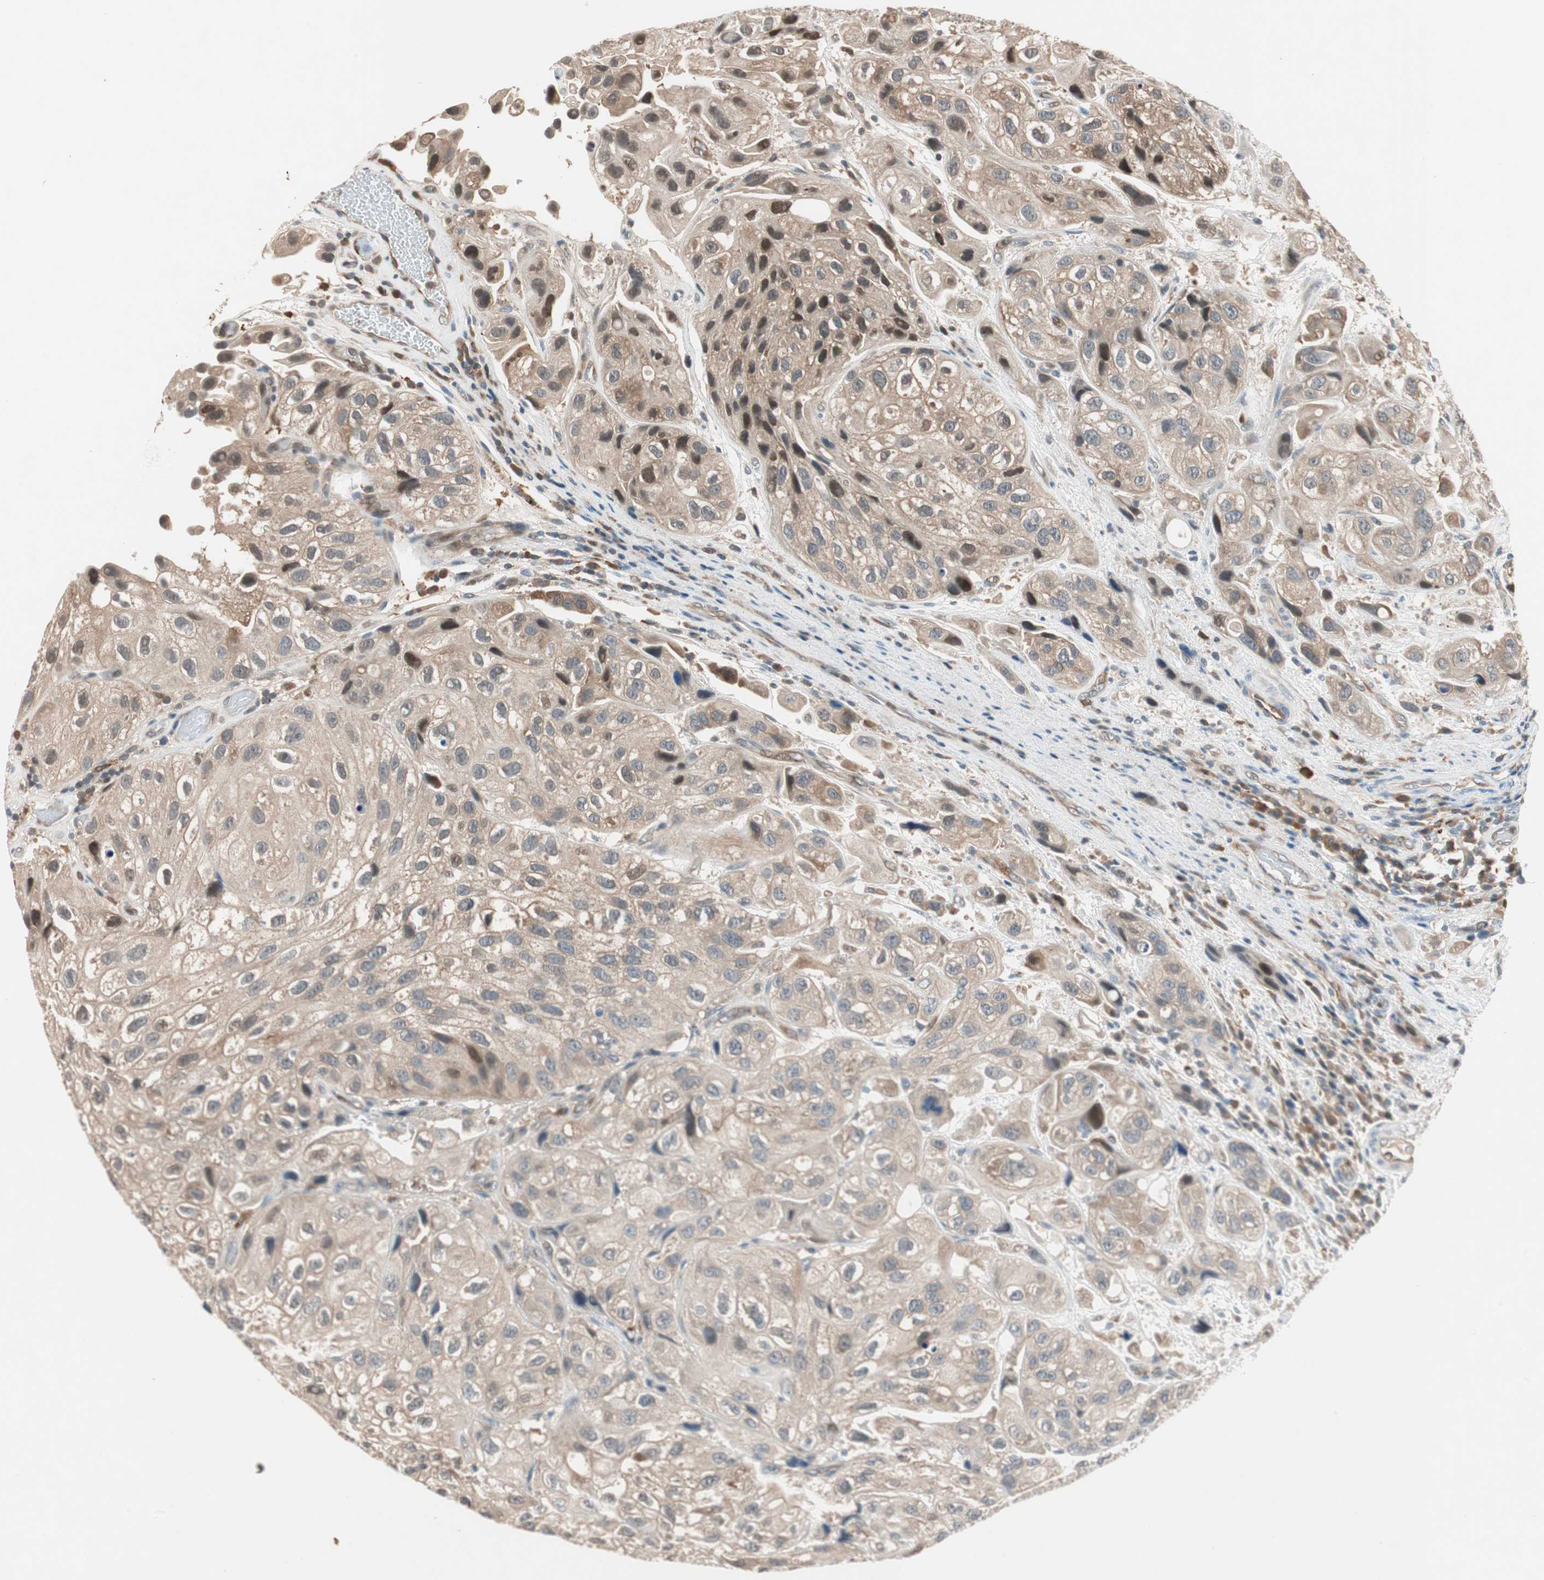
{"staining": {"intensity": "moderate", "quantity": "<25%", "location": "nuclear"}, "tissue": "urothelial cancer", "cell_type": "Tumor cells", "image_type": "cancer", "snomed": [{"axis": "morphology", "description": "Urothelial carcinoma, High grade"}, {"axis": "topography", "description": "Urinary bladder"}], "caption": "A micrograph of human urothelial carcinoma (high-grade) stained for a protein demonstrates moderate nuclear brown staining in tumor cells.", "gene": "PIK3R3", "patient": {"sex": "female", "age": 64}}